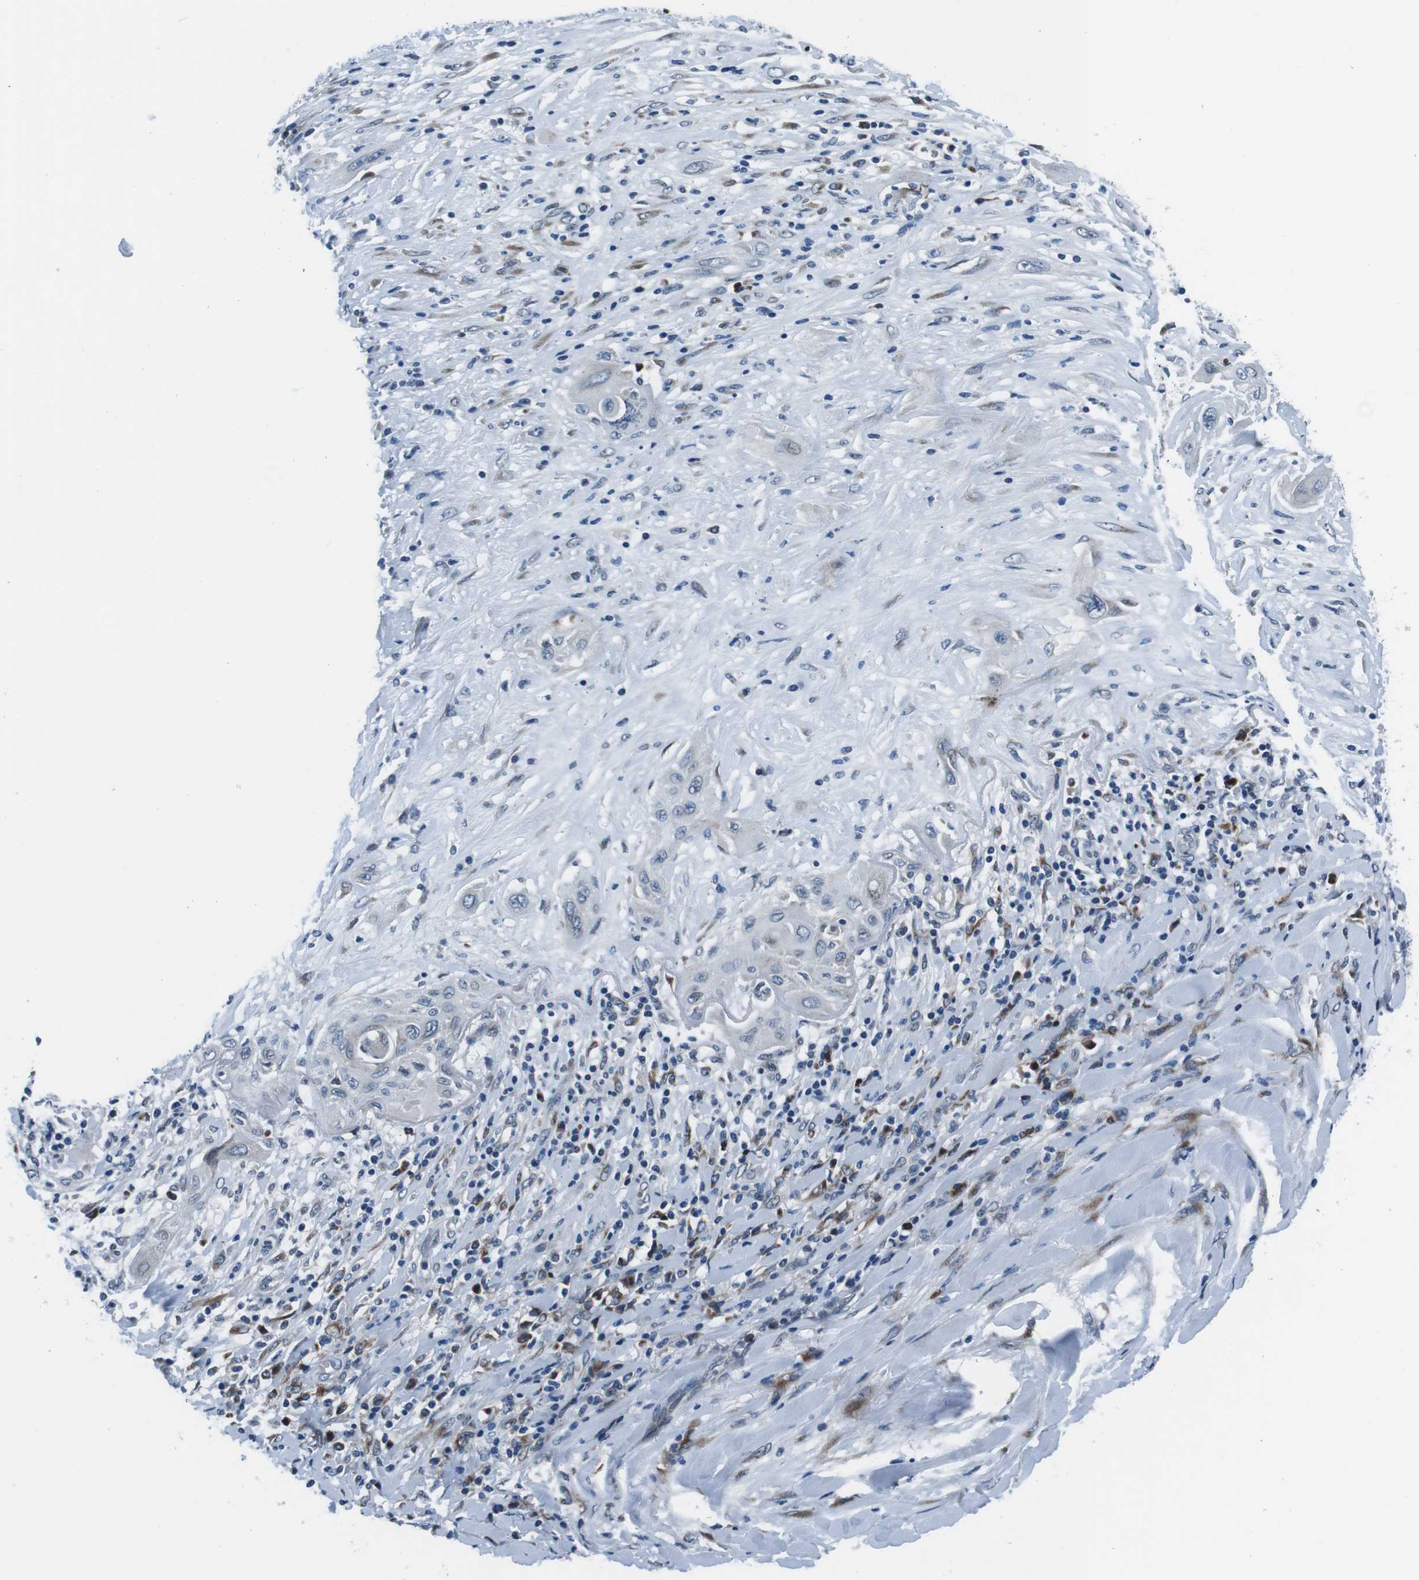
{"staining": {"intensity": "negative", "quantity": "none", "location": "none"}, "tissue": "lung cancer", "cell_type": "Tumor cells", "image_type": "cancer", "snomed": [{"axis": "morphology", "description": "Squamous cell carcinoma, NOS"}, {"axis": "topography", "description": "Lung"}], "caption": "A micrograph of squamous cell carcinoma (lung) stained for a protein shows no brown staining in tumor cells.", "gene": "NUCB2", "patient": {"sex": "female", "age": 47}}